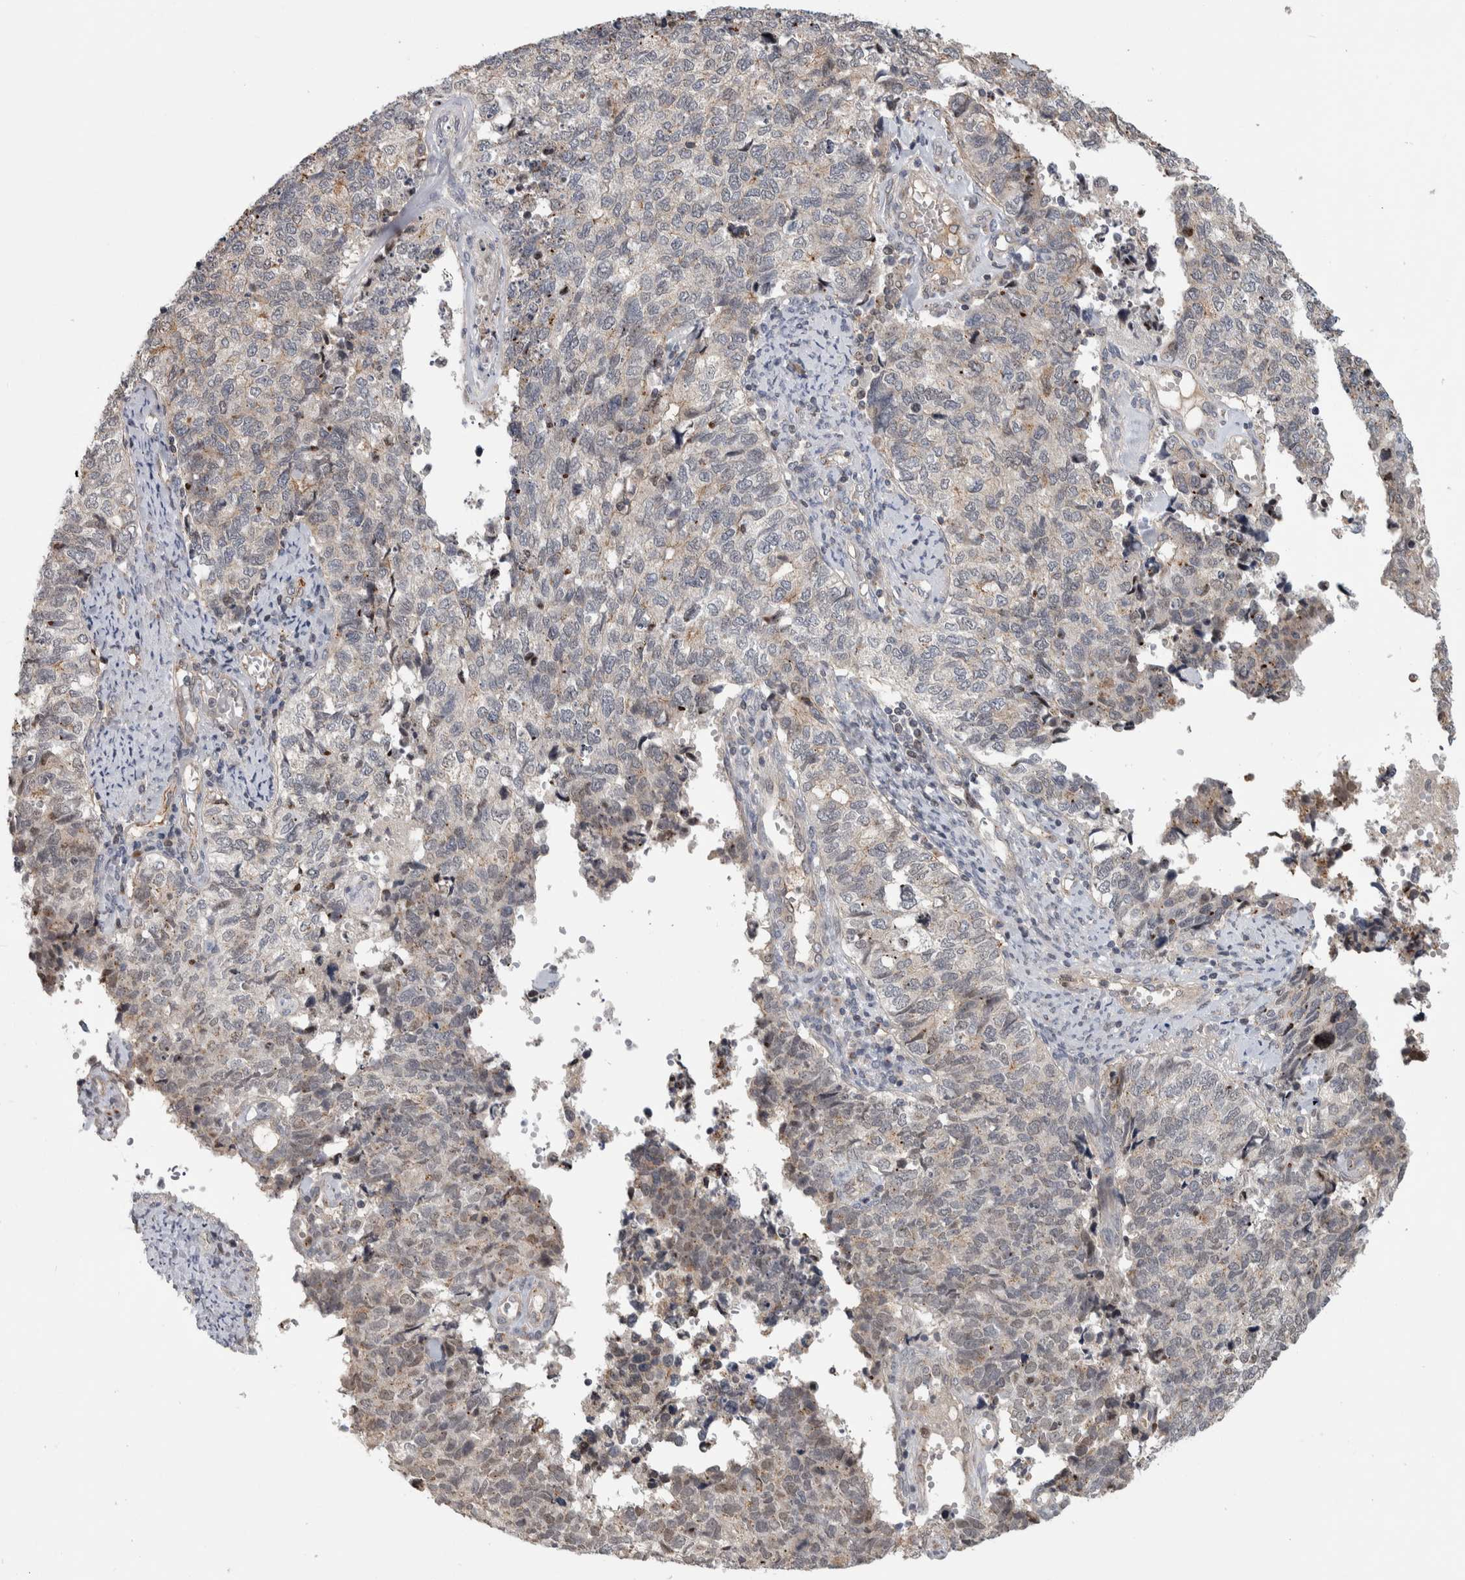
{"staining": {"intensity": "weak", "quantity": "25%-75%", "location": "cytoplasmic/membranous"}, "tissue": "cervical cancer", "cell_type": "Tumor cells", "image_type": "cancer", "snomed": [{"axis": "morphology", "description": "Squamous cell carcinoma, NOS"}, {"axis": "topography", "description": "Cervix"}], "caption": "Protein staining demonstrates weak cytoplasmic/membranous expression in about 25%-75% of tumor cells in cervical cancer. (brown staining indicates protein expression, while blue staining denotes nuclei).", "gene": "MSL1", "patient": {"sex": "female", "age": 63}}